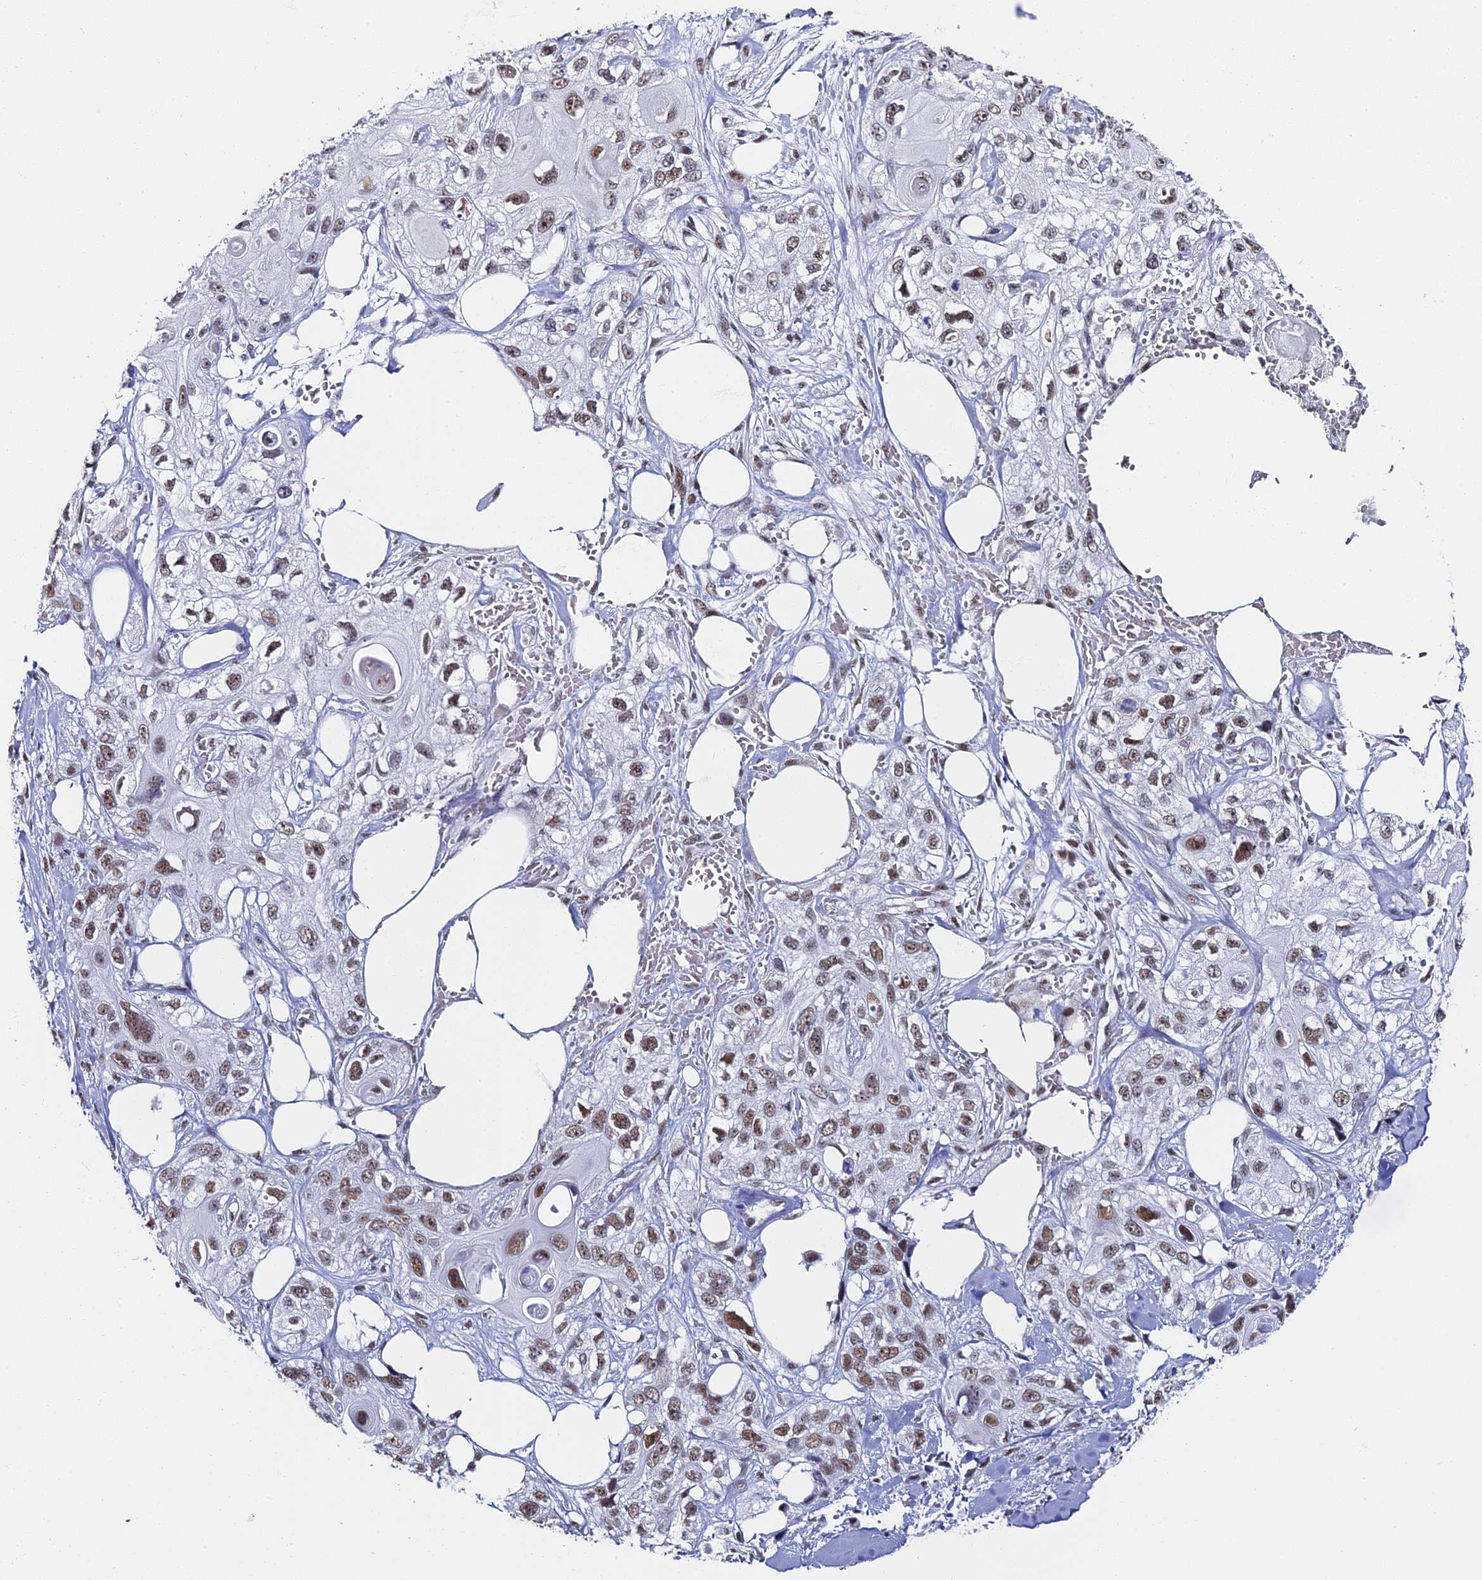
{"staining": {"intensity": "moderate", "quantity": ">75%", "location": "nuclear"}, "tissue": "skin cancer", "cell_type": "Tumor cells", "image_type": "cancer", "snomed": [{"axis": "morphology", "description": "Normal tissue, NOS"}, {"axis": "morphology", "description": "Squamous cell carcinoma, NOS"}, {"axis": "topography", "description": "Skin"}], "caption": "High-magnification brightfield microscopy of skin cancer stained with DAB (3,3'-diaminobenzidine) (brown) and counterstained with hematoxylin (blue). tumor cells exhibit moderate nuclear staining is appreciated in approximately>75% of cells.", "gene": "CD2BP2", "patient": {"sex": "male", "age": 72}}